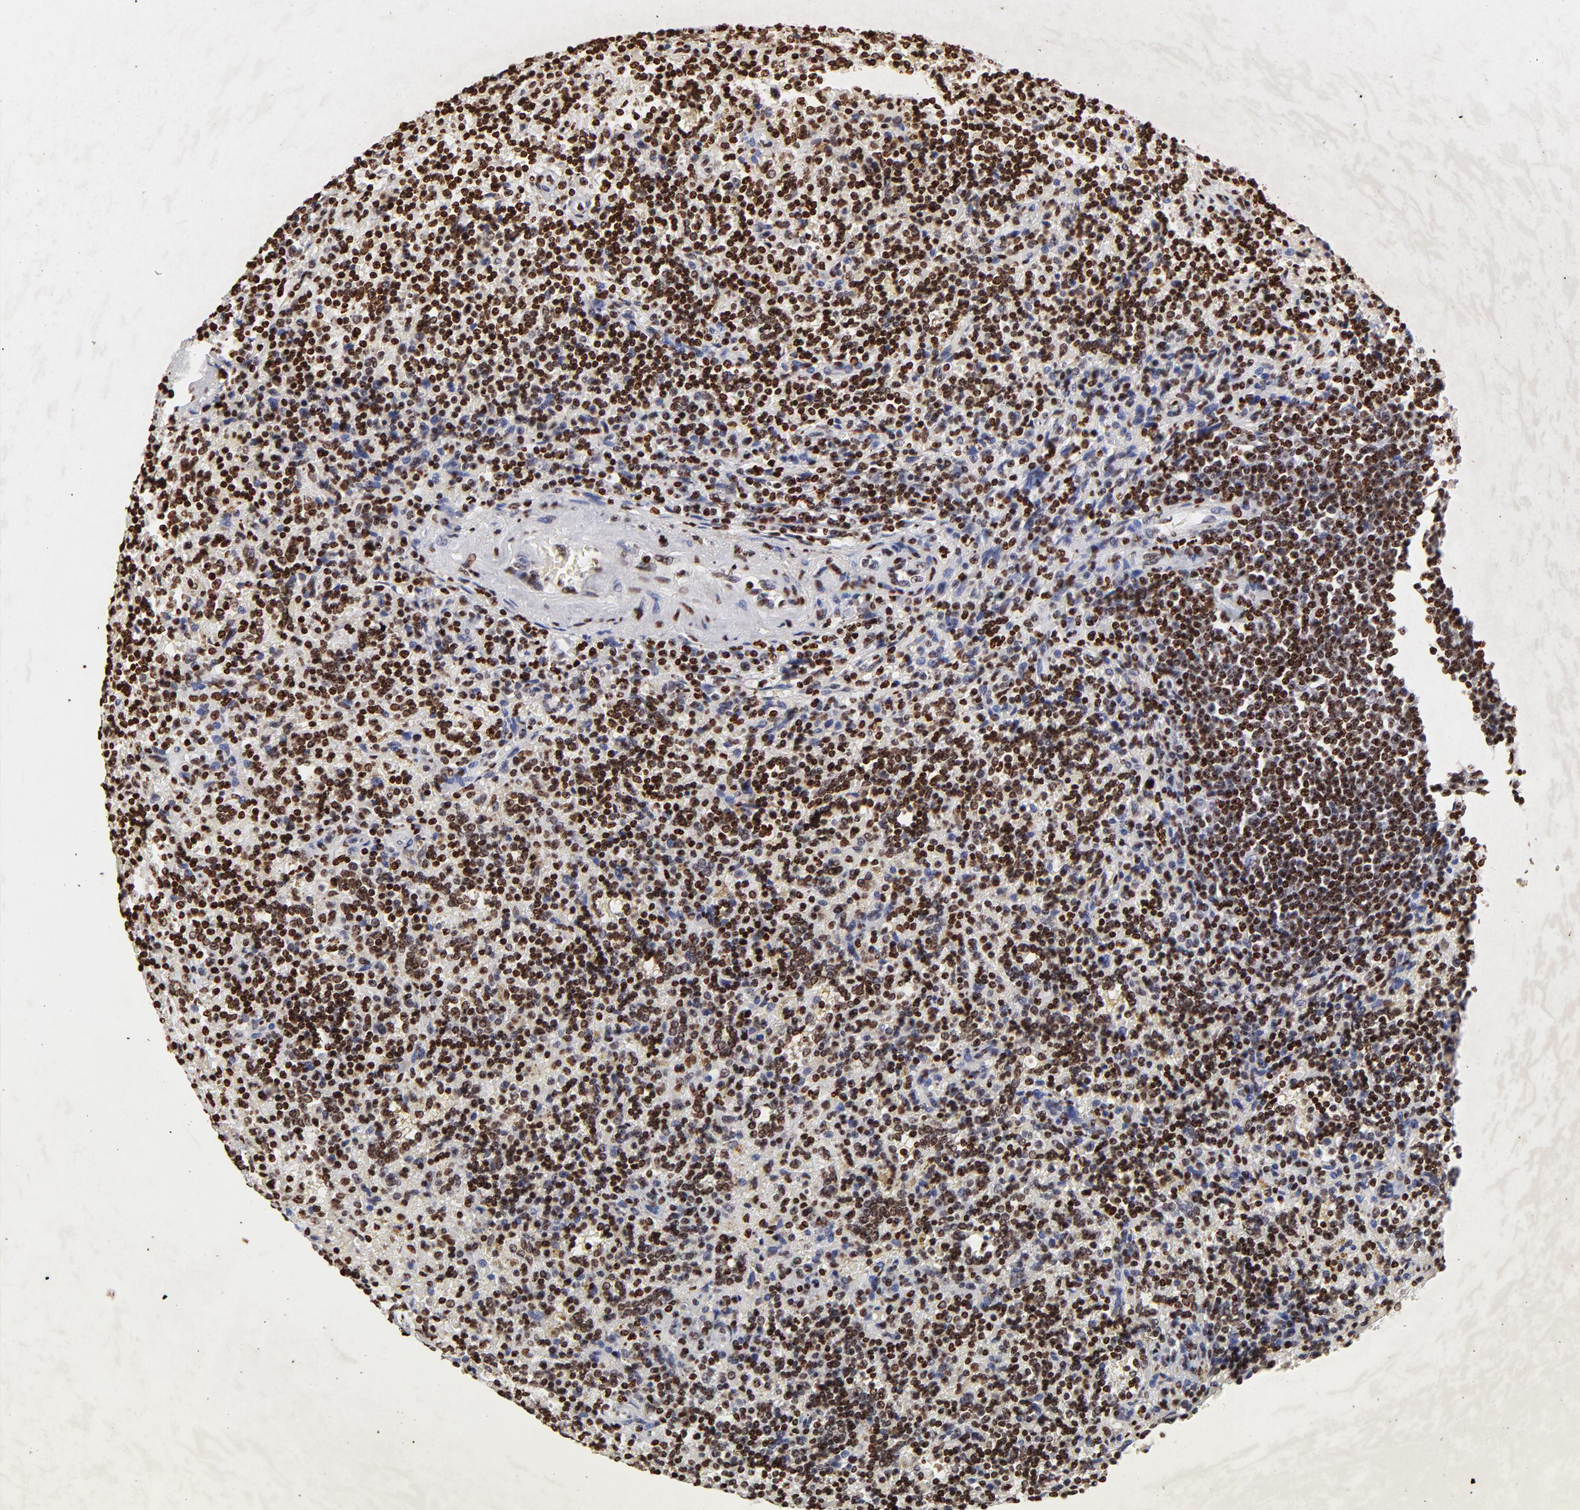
{"staining": {"intensity": "strong", "quantity": ">75%", "location": "nuclear"}, "tissue": "lymphoma", "cell_type": "Tumor cells", "image_type": "cancer", "snomed": [{"axis": "morphology", "description": "Malignant lymphoma, non-Hodgkin's type, Low grade"}, {"axis": "topography", "description": "Spleen"}], "caption": "An immunohistochemistry (IHC) image of tumor tissue is shown. Protein staining in brown labels strong nuclear positivity in malignant lymphoma, non-Hodgkin's type (low-grade) within tumor cells.", "gene": "FBH1", "patient": {"sex": "male", "age": 67}}